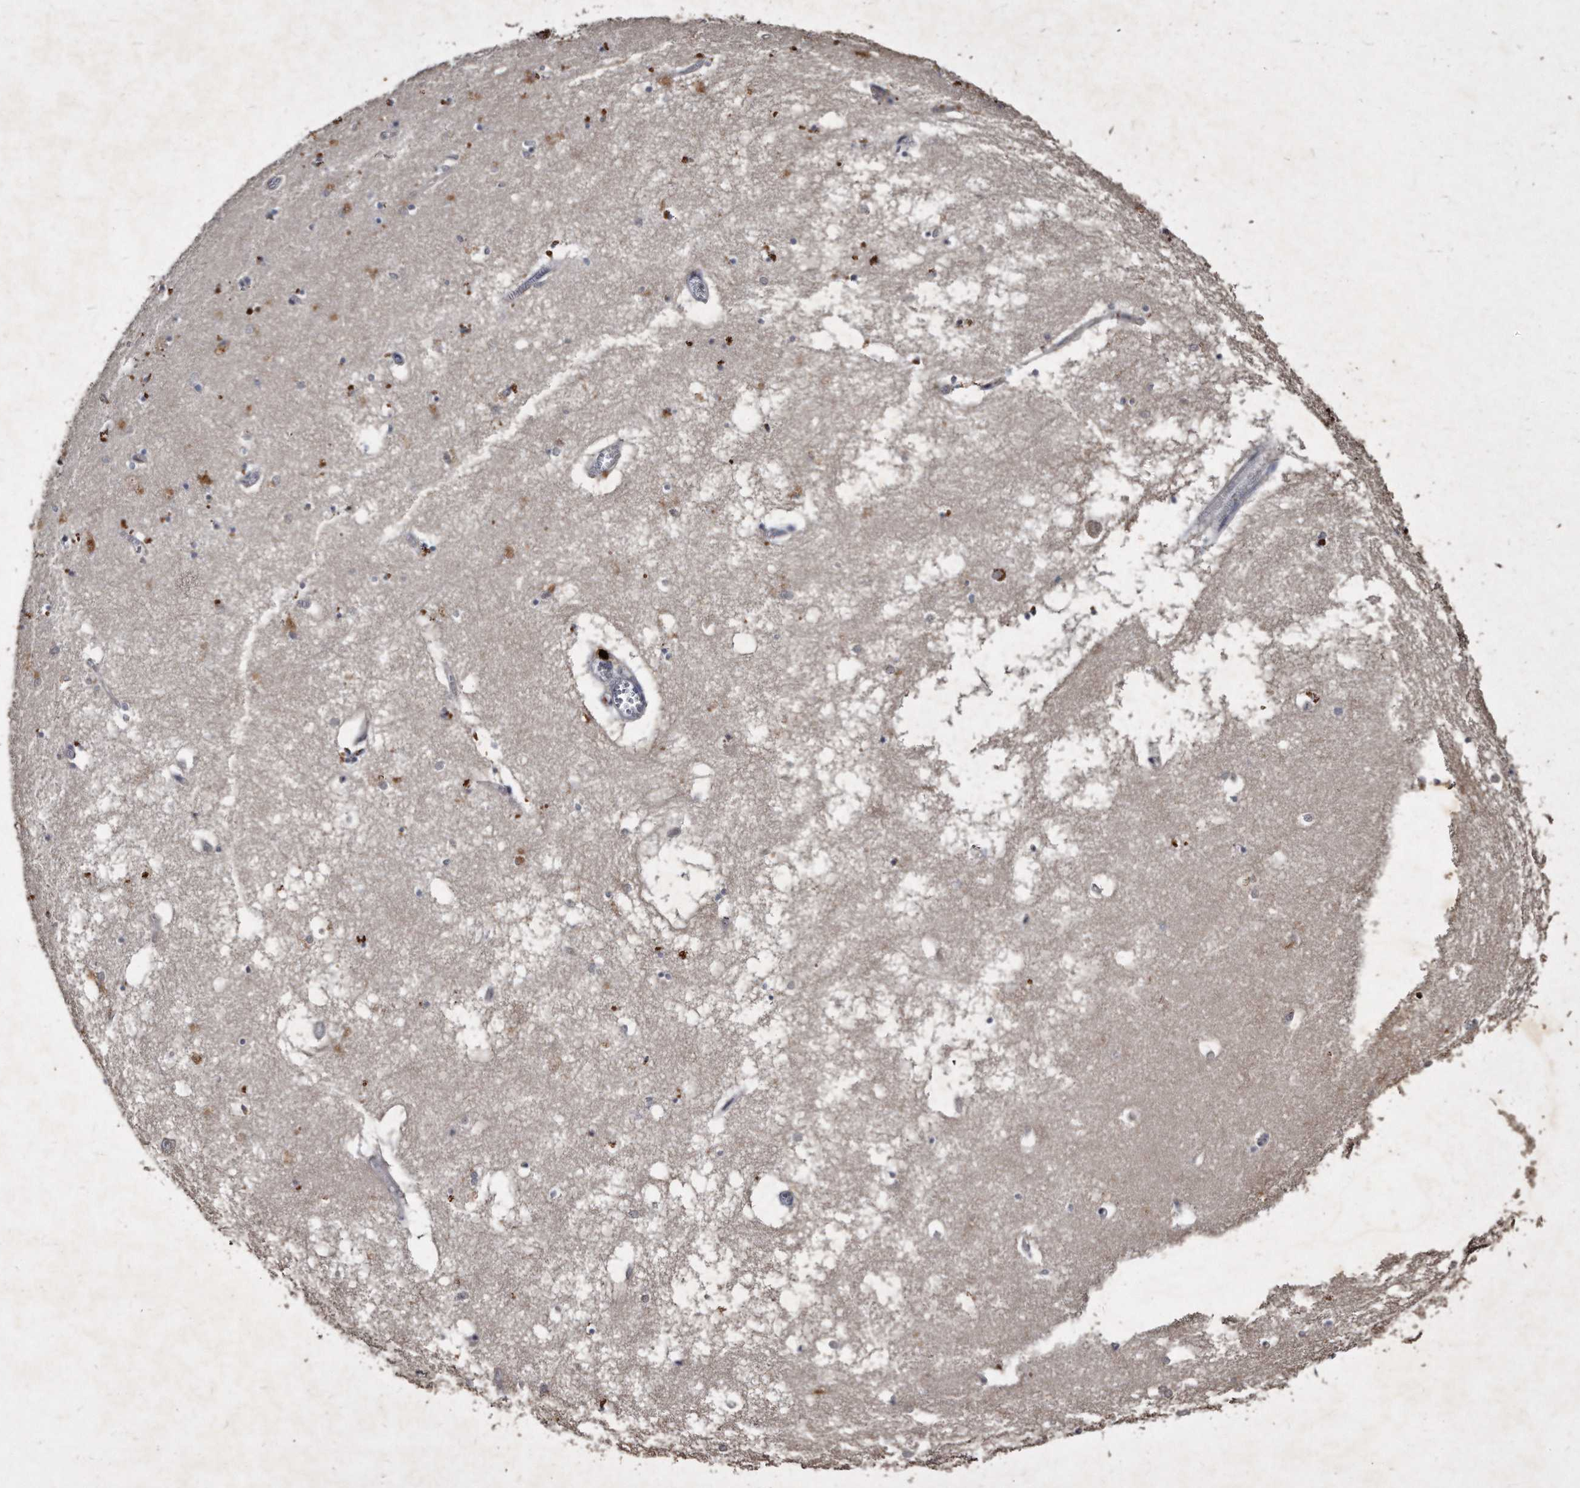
{"staining": {"intensity": "moderate", "quantity": "<25%", "location": "cytoplasmic/membranous"}, "tissue": "hippocampus", "cell_type": "Glial cells", "image_type": "normal", "snomed": [{"axis": "morphology", "description": "Normal tissue, NOS"}, {"axis": "topography", "description": "Hippocampus"}], "caption": "The photomicrograph exhibits immunohistochemical staining of benign hippocampus. There is moderate cytoplasmic/membranous positivity is seen in approximately <25% of glial cells.", "gene": "KLHDC3", "patient": {"sex": "male", "age": 70}}